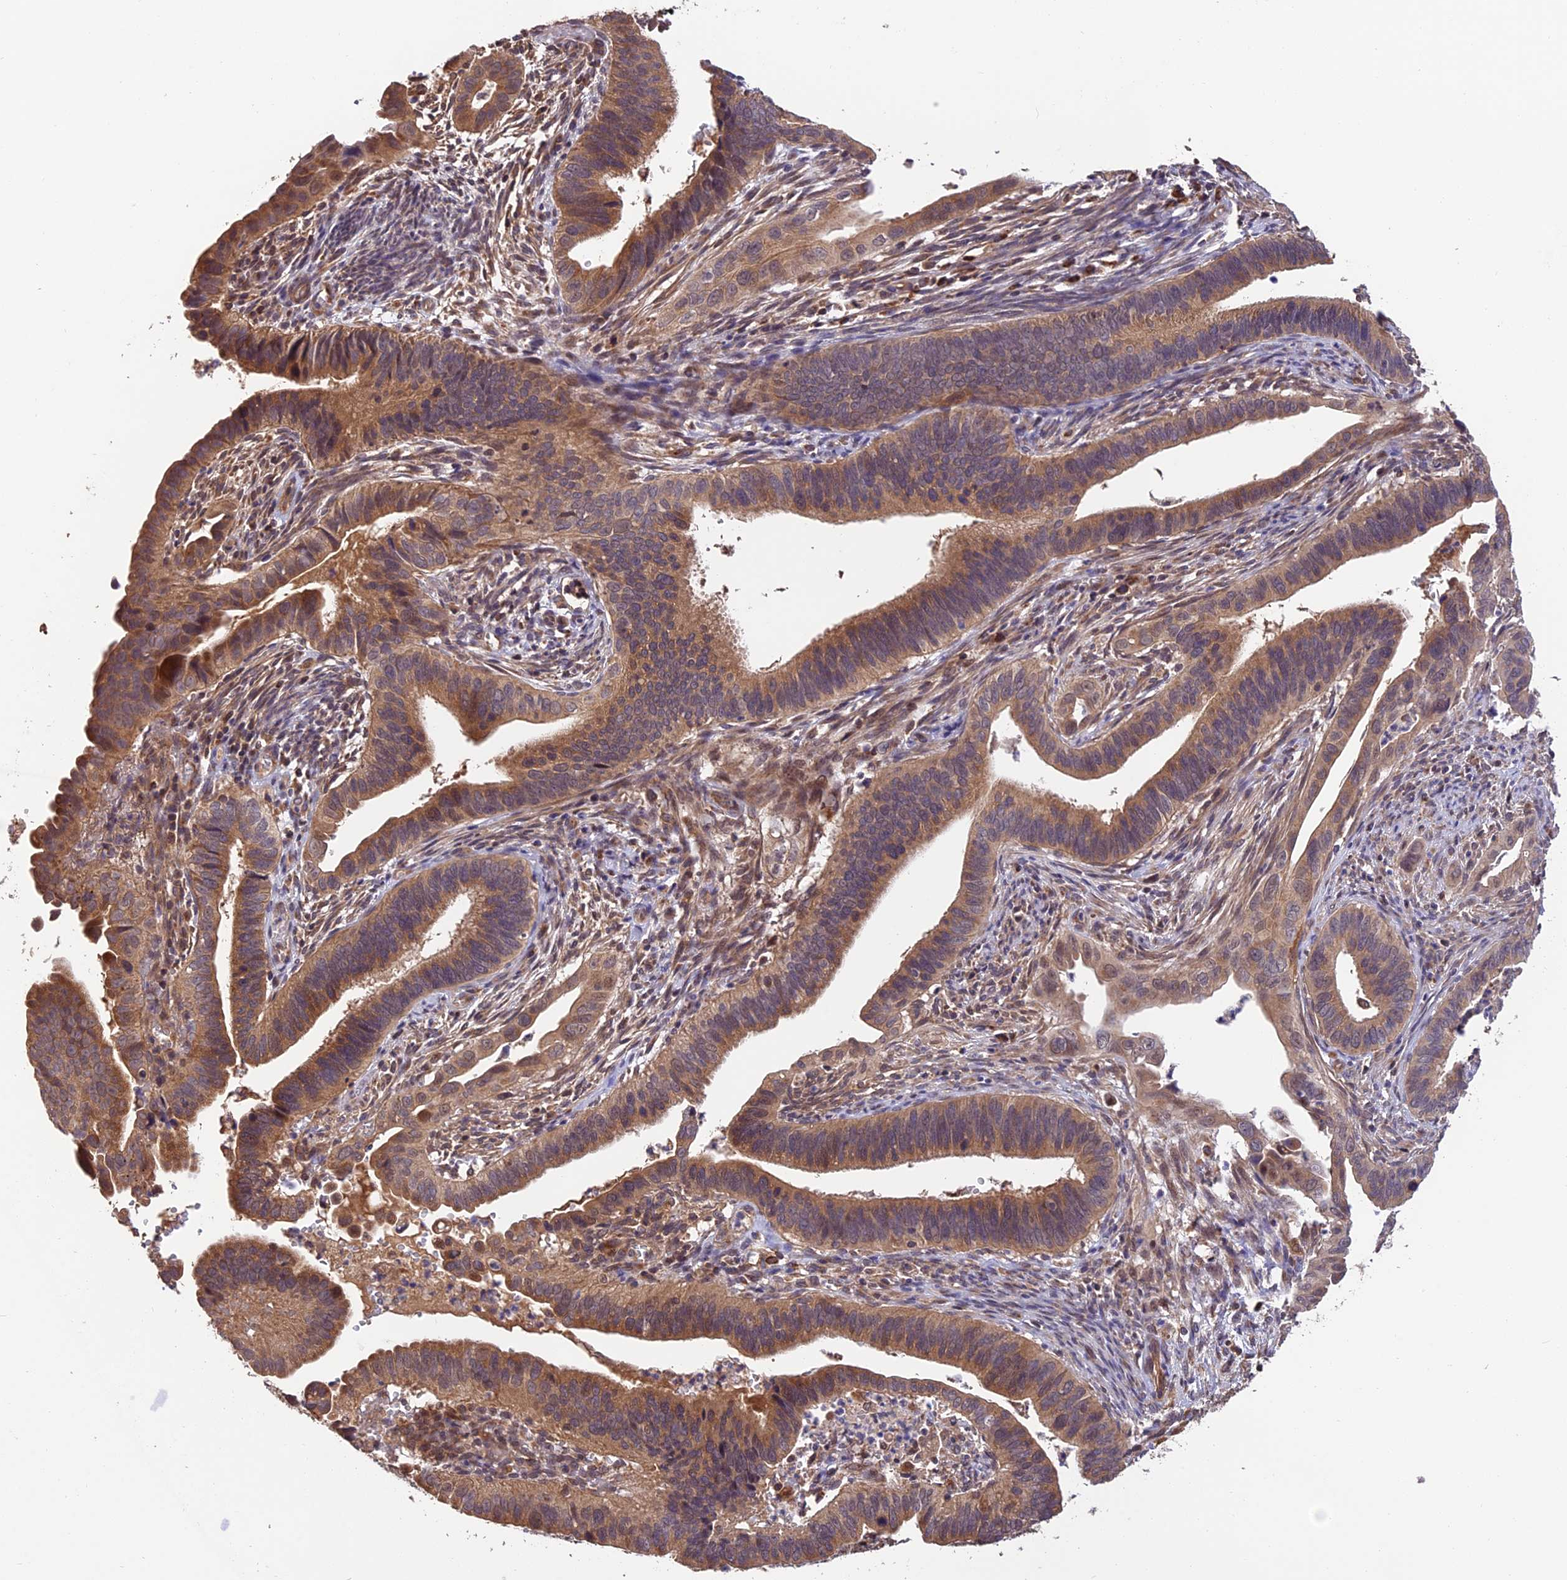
{"staining": {"intensity": "moderate", "quantity": ">75%", "location": "cytoplasmic/membranous"}, "tissue": "cervical cancer", "cell_type": "Tumor cells", "image_type": "cancer", "snomed": [{"axis": "morphology", "description": "Adenocarcinoma, NOS"}, {"axis": "topography", "description": "Cervix"}], "caption": "Human cervical cancer (adenocarcinoma) stained for a protein (brown) demonstrates moderate cytoplasmic/membranous positive expression in about >75% of tumor cells.", "gene": "MNS1", "patient": {"sex": "female", "age": 42}}